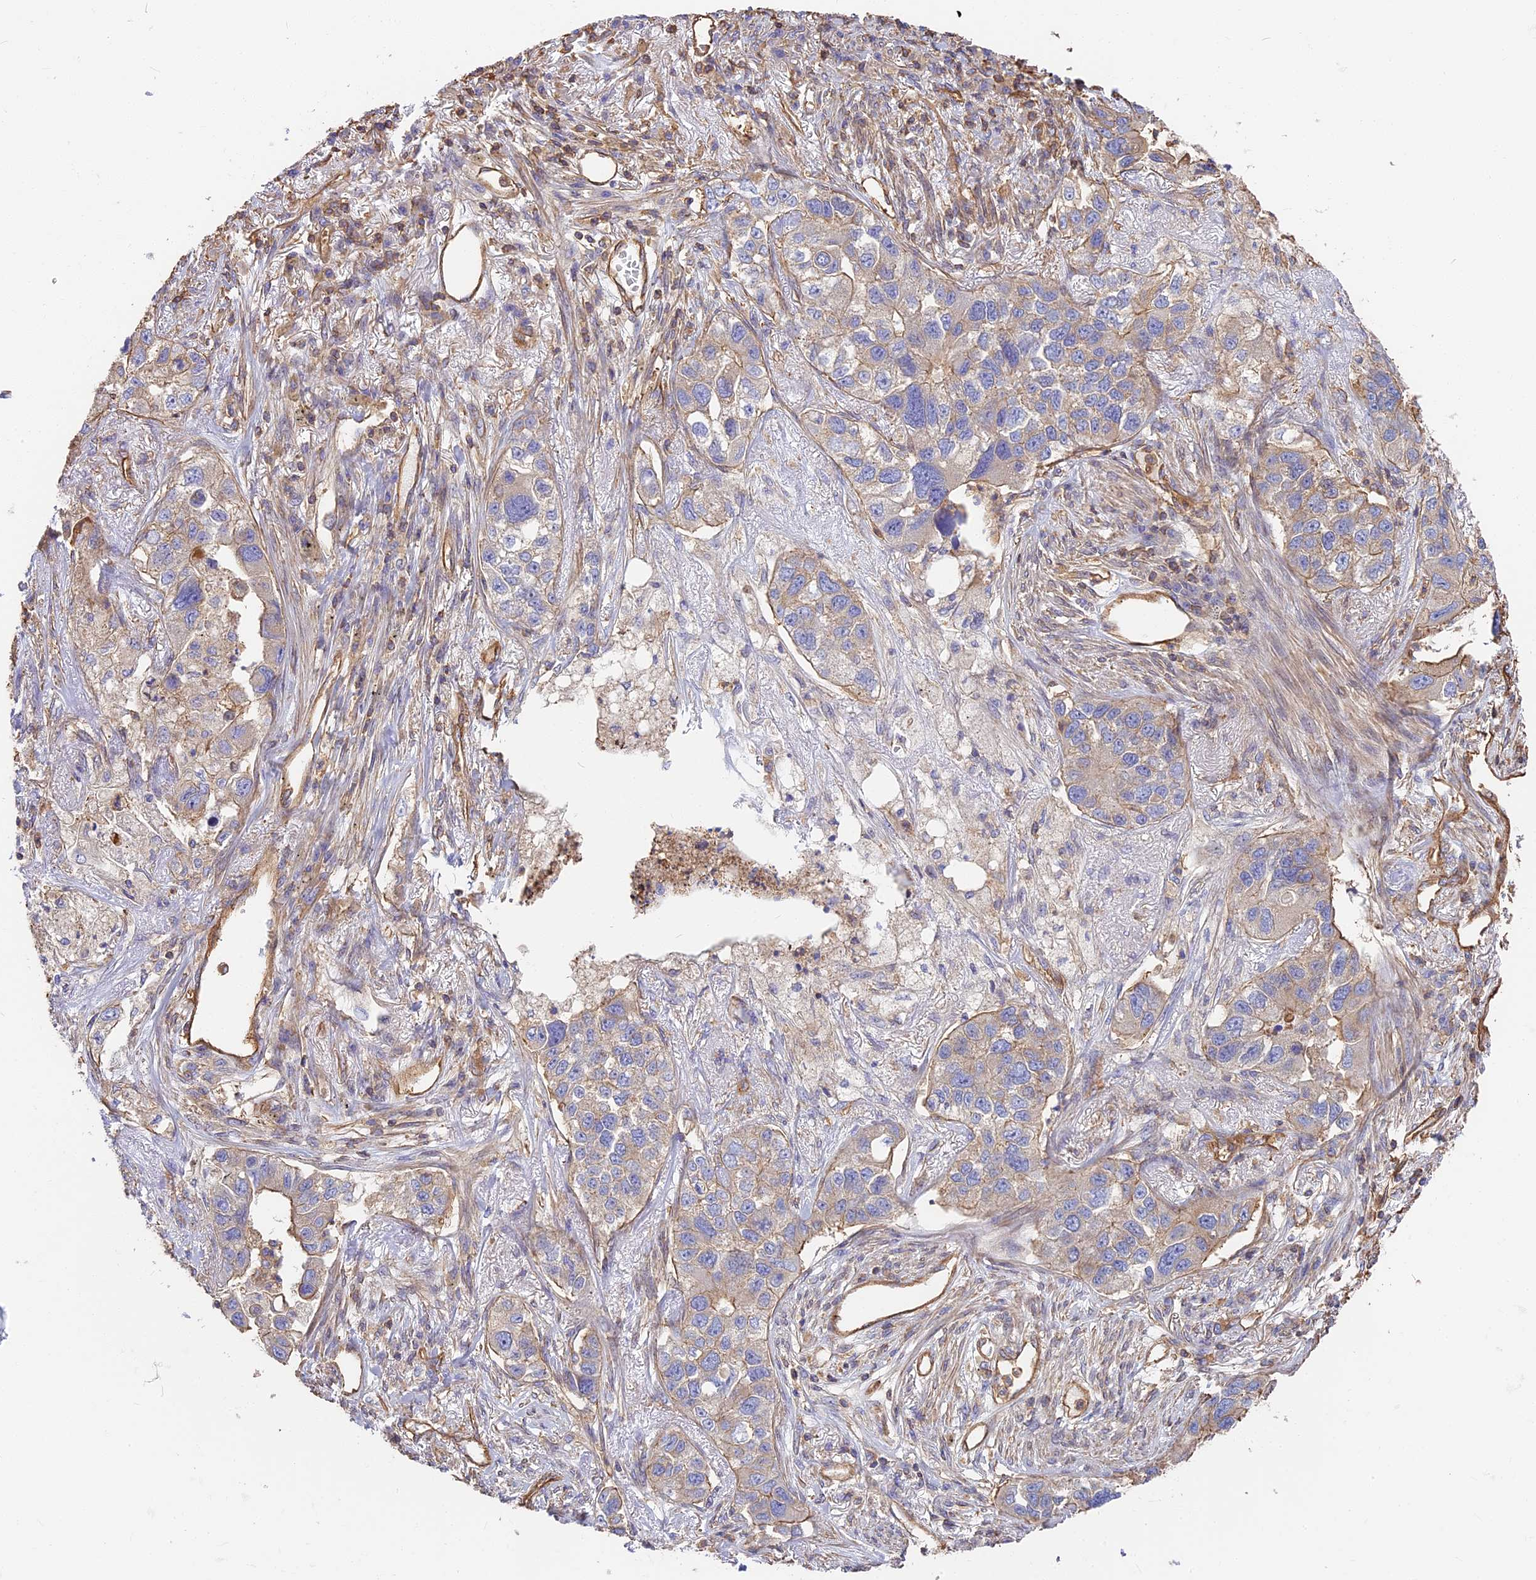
{"staining": {"intensity": "weak", "quantity": "<25%", "location": "cytoplasmic/membranous"}, "tissue": "lung cancer", "cell_type": "Tumor cells", "image_type": "cancer", "snomed": [{"axis": "morphology", "description": "Adenocarcinoma, NOS"}, {"axis": "topography", "description": "Lung"}], "caption": "A histopathology image of lung cancer (adenocarcinoma) stained for a protein displays no brown staining in tumor cells.", "gene": "VPS18", "patient": {"sex": "male", "age": 49}}